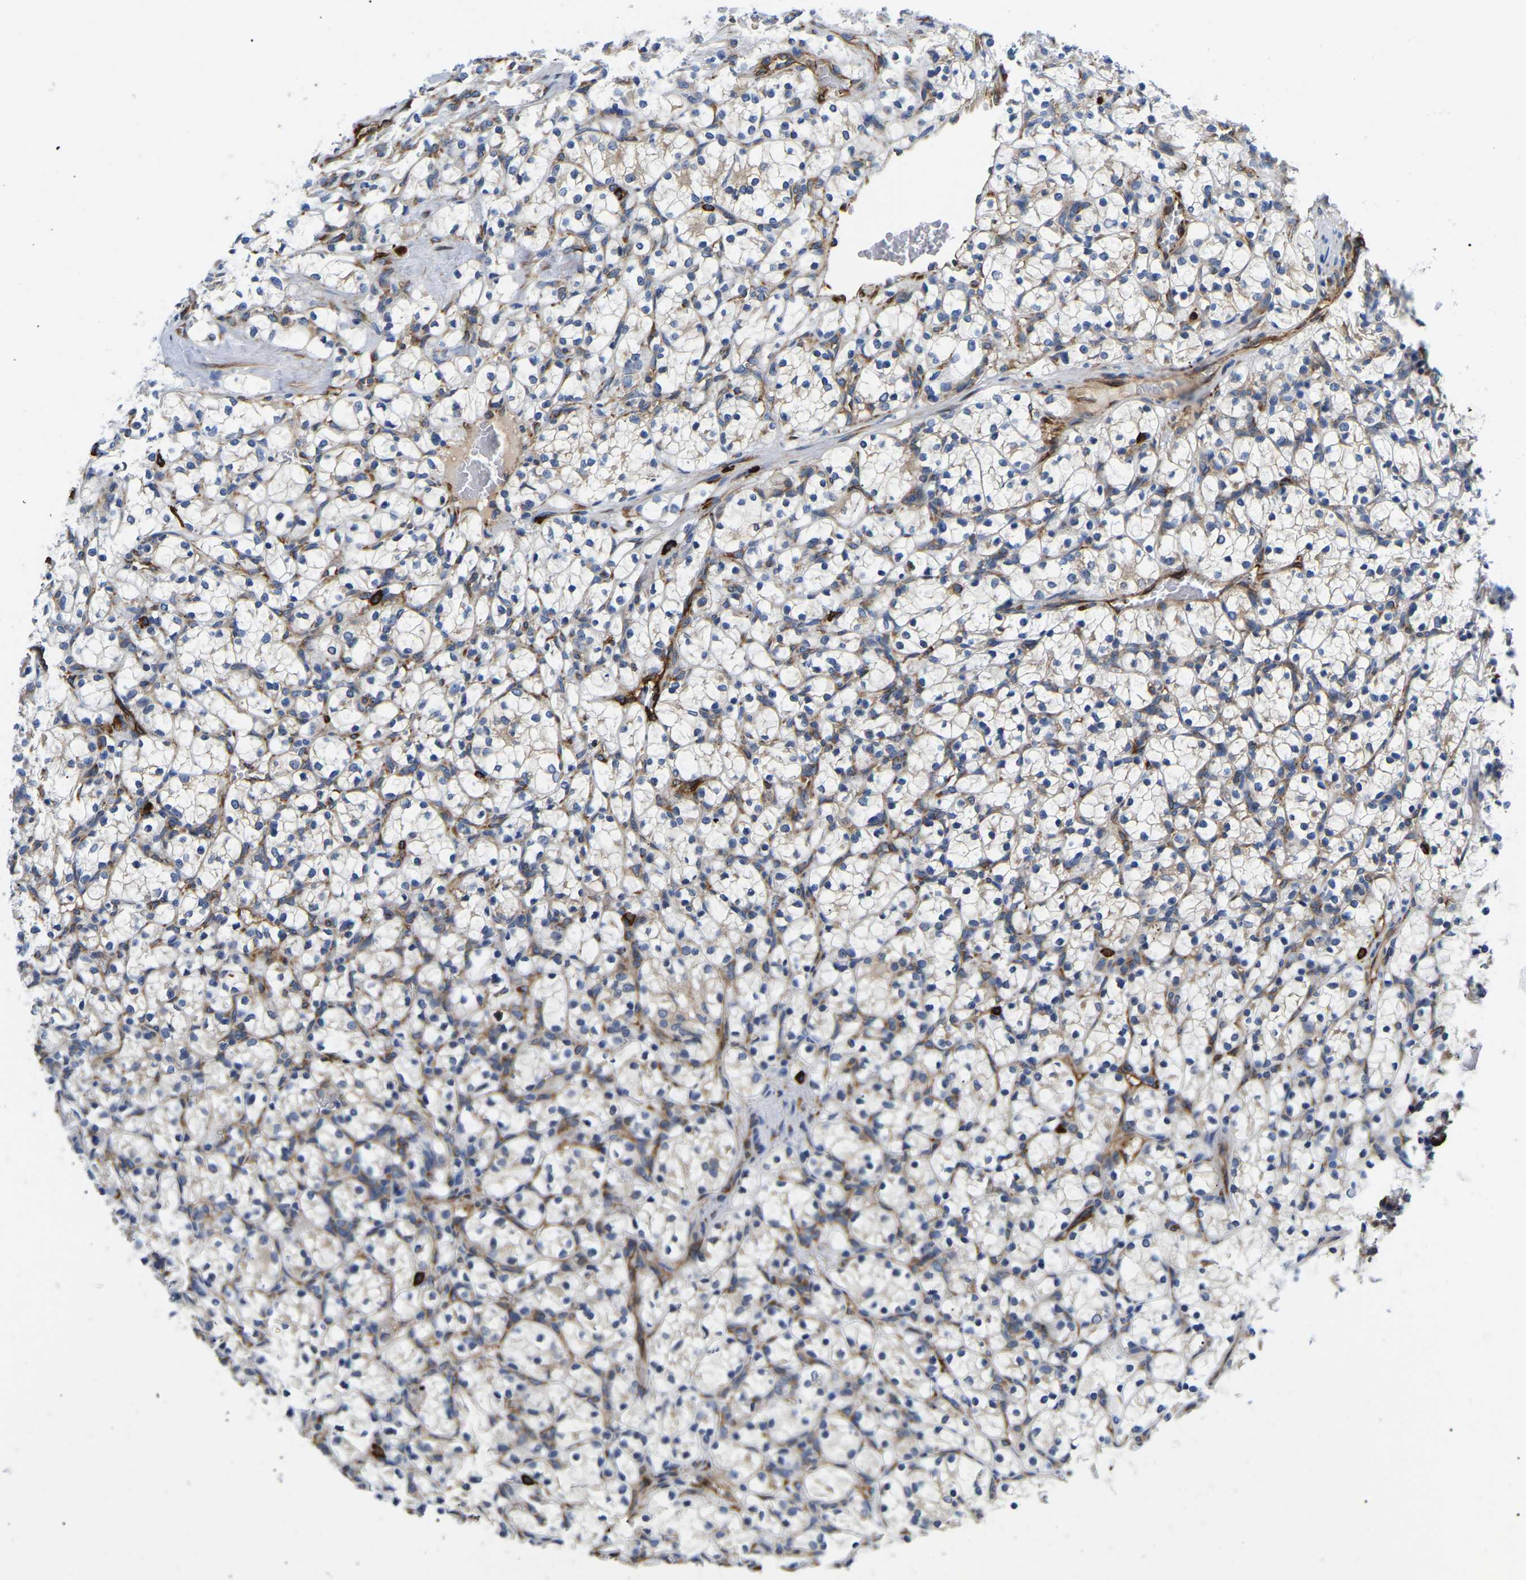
{"staining": {"intensity": "negative", "quantity": "none", "location": "none"}, "tissue": "renal cancer", "cell_type": "Tumor cells", "image_type": "cancer", "snomed": [{"axis": "morphology", "description": "Adenocarcinoma, NOS"}, {"axis": "topography", "description": "Kidney"}], "caption": "Renal adenocarcinoma stained for a protein using IHC exhibits no positivity tumor cells.", "gene": "DUSP8", "patient": {"sex": "female", "age": 69}}